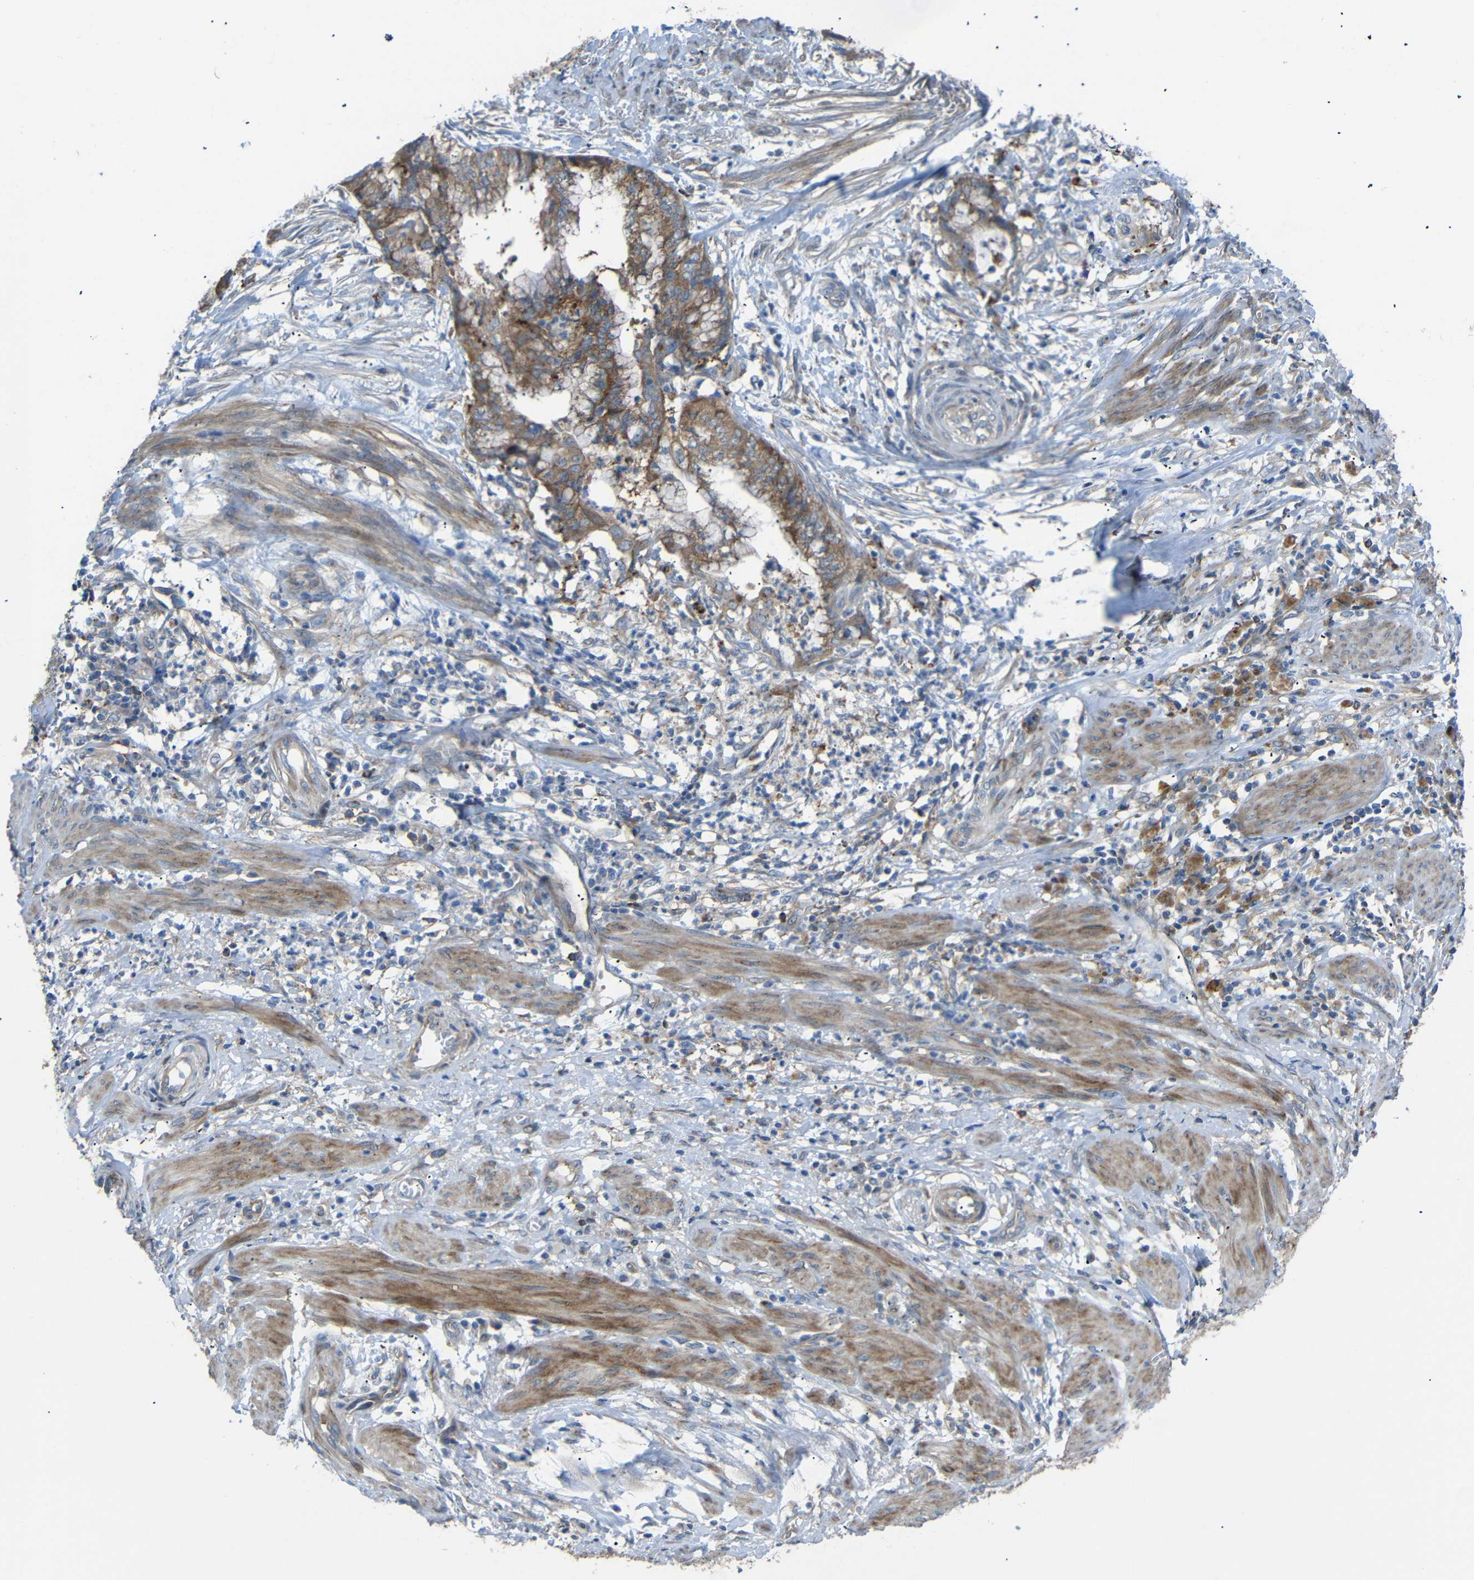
{"staining": {"intensity": "moderate", "quantity": ">75%", "location": "cytoplasmic/membranous"}, "tissue": "endometrial cancer", "cell_type": "Tumor cells", "image_type": "cancer", "snomed": [{"axis": "morphology", "description": "Necrosis, NOS"}, {"axis": "morphology", "description": "Adenocarcinoma, NOS"}, {"axis": "topography", "description": "Endometrium"}], "caption": "Endometrial cancer stained with IHC exhibits moderate cytoplasmic/membranous positivity in about >75% of tumor cells. (Stains: DAB in brown, nuclei in blue, Microscopy: brightfield microscopy at high magnification).", "gene": "SYPL1", "patient": {"sex": "female", "age": 79}}